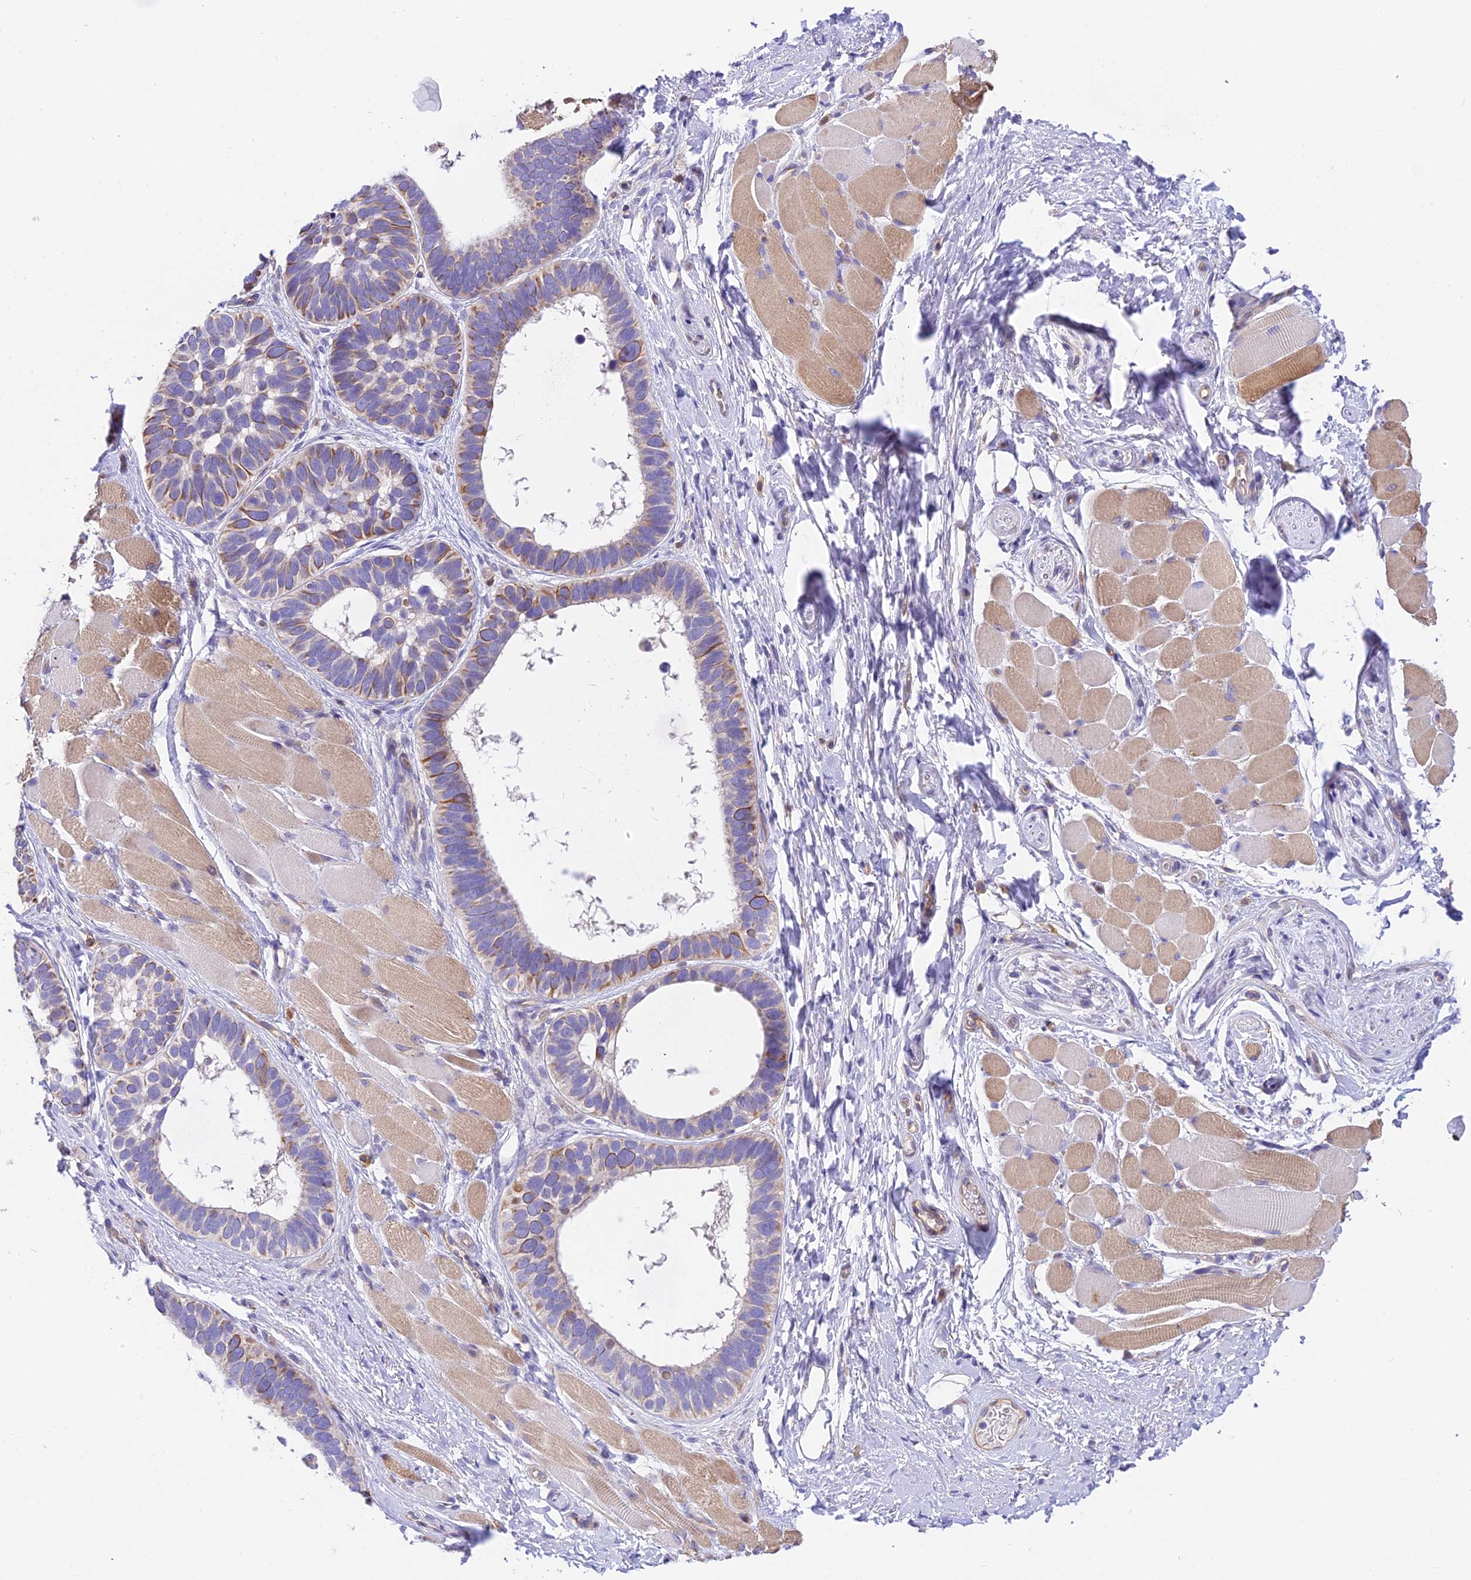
{"staining": {"intensity": "moderate", "quantity": "25%-75%", "location": "cytoplasmic/membranous"}, "tissue": "skin cancer", "cell_type": "Tumor cells", "image_type": "cancer", "snomed": [{"axis": "morphology", "description": "Basal cell carcinoma"}, {"axis": "topography", "description": "Skin"}], "caption": "Basal cell carcinoma (skin) was stained to show a protein in brown. There is medium levels of moderate cytoplasmic/membranous positivity in approximately 25%-75% of tumor cells.", "gene": "TRIM43B", "patient": {"sex": "male", "age": 62}}